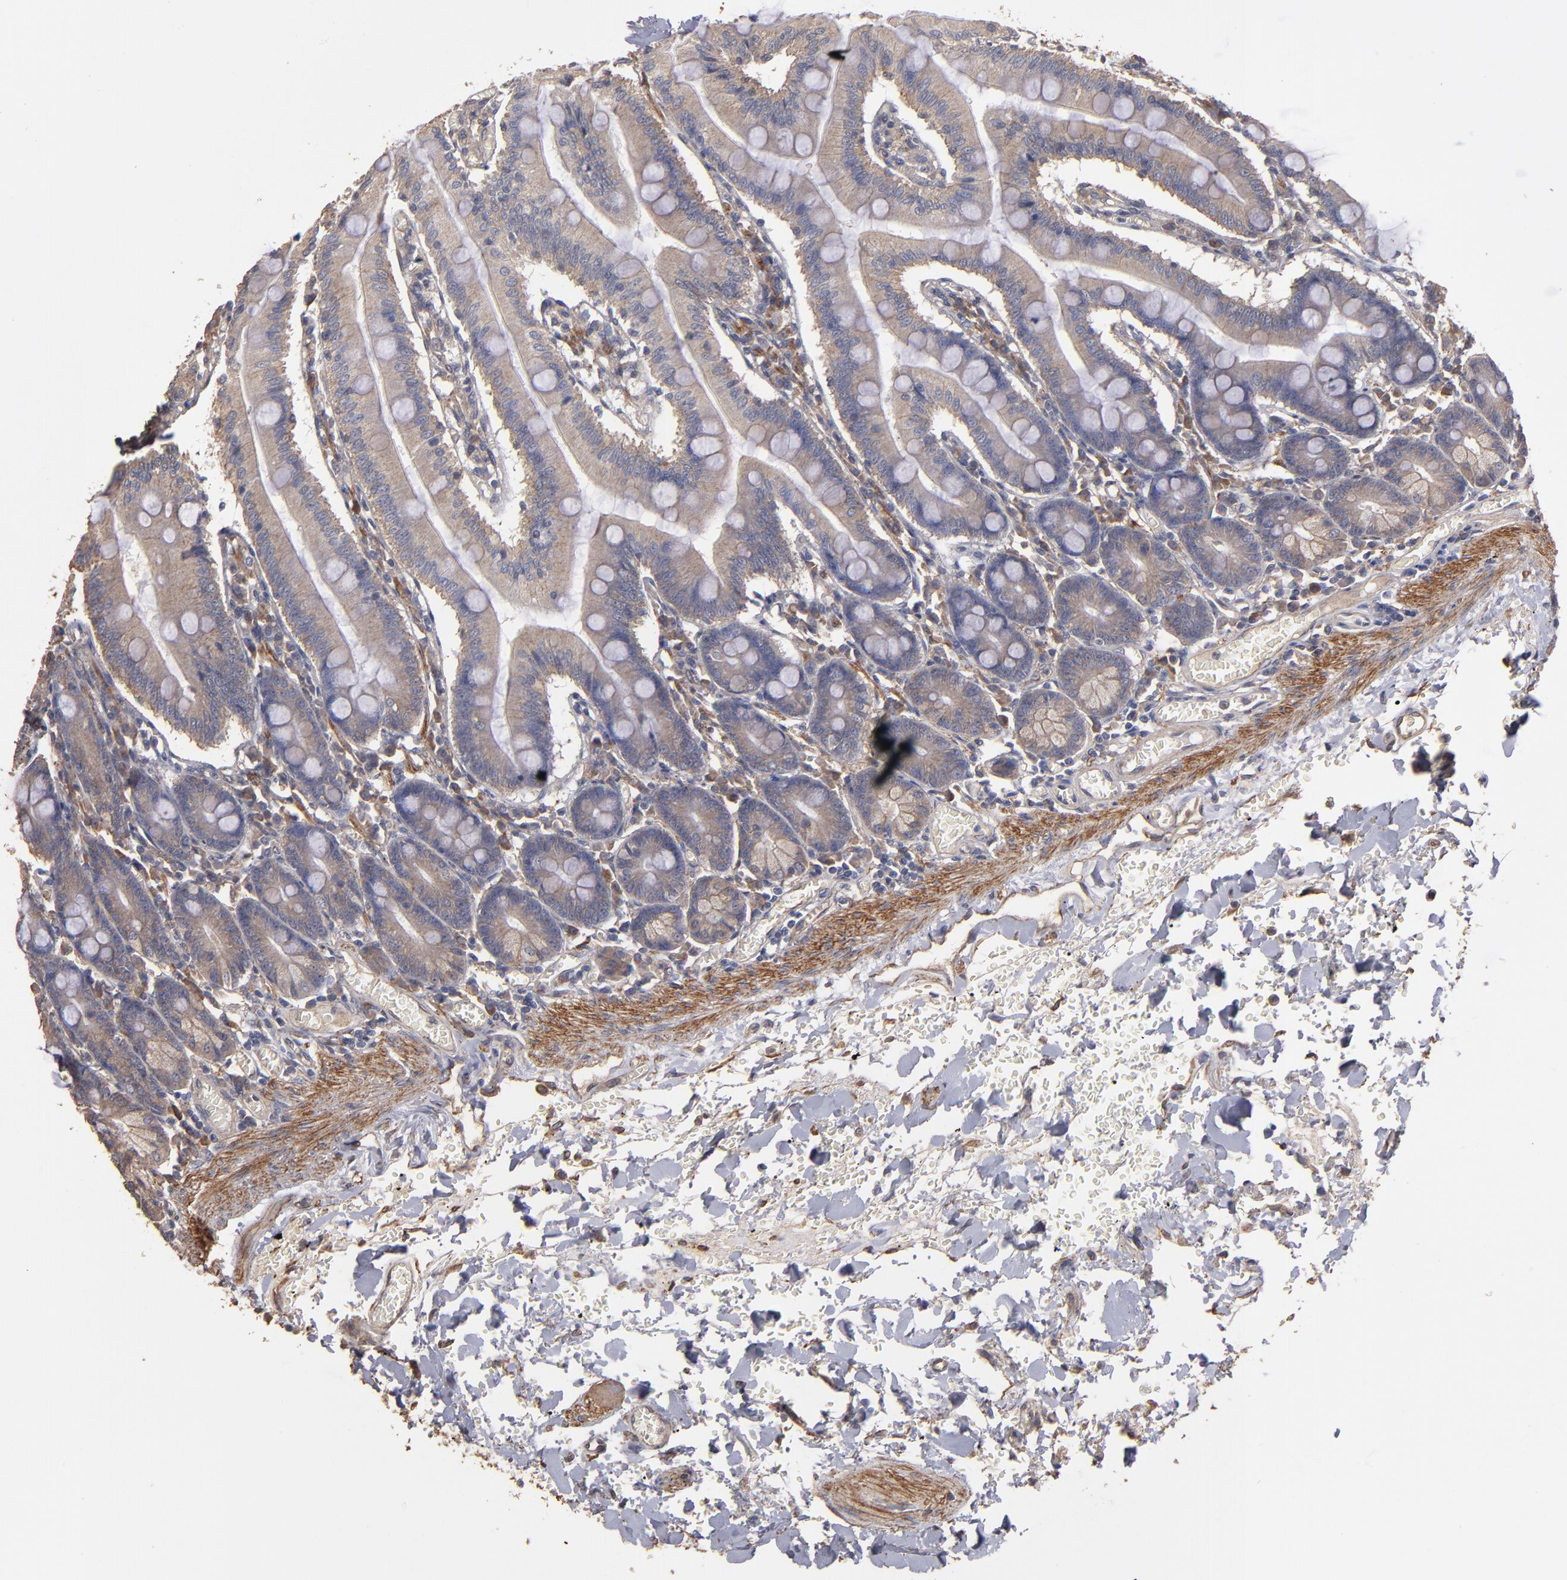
{"staining": {"intensity": "weak", "quantity": ">75%", "location": "cytoplasmic/membranous"}, "tissue": "small intestine", "cell_type": "Glandular cells", "image_type": "normal", "snomed": [{"axis": "morphology", "description": "Normal tissue, NOS"}, {"axis": "topography", "description": "Small intestine"}], "caption": "Small intestine stained with DAB IHC reveals low levels of weak cytoplasmic/membranous staining in about >75% of glandular cells. Nuclei are stained in blue.", "gene": "DMD", "patient": {"sex": "male", "age": 71}}